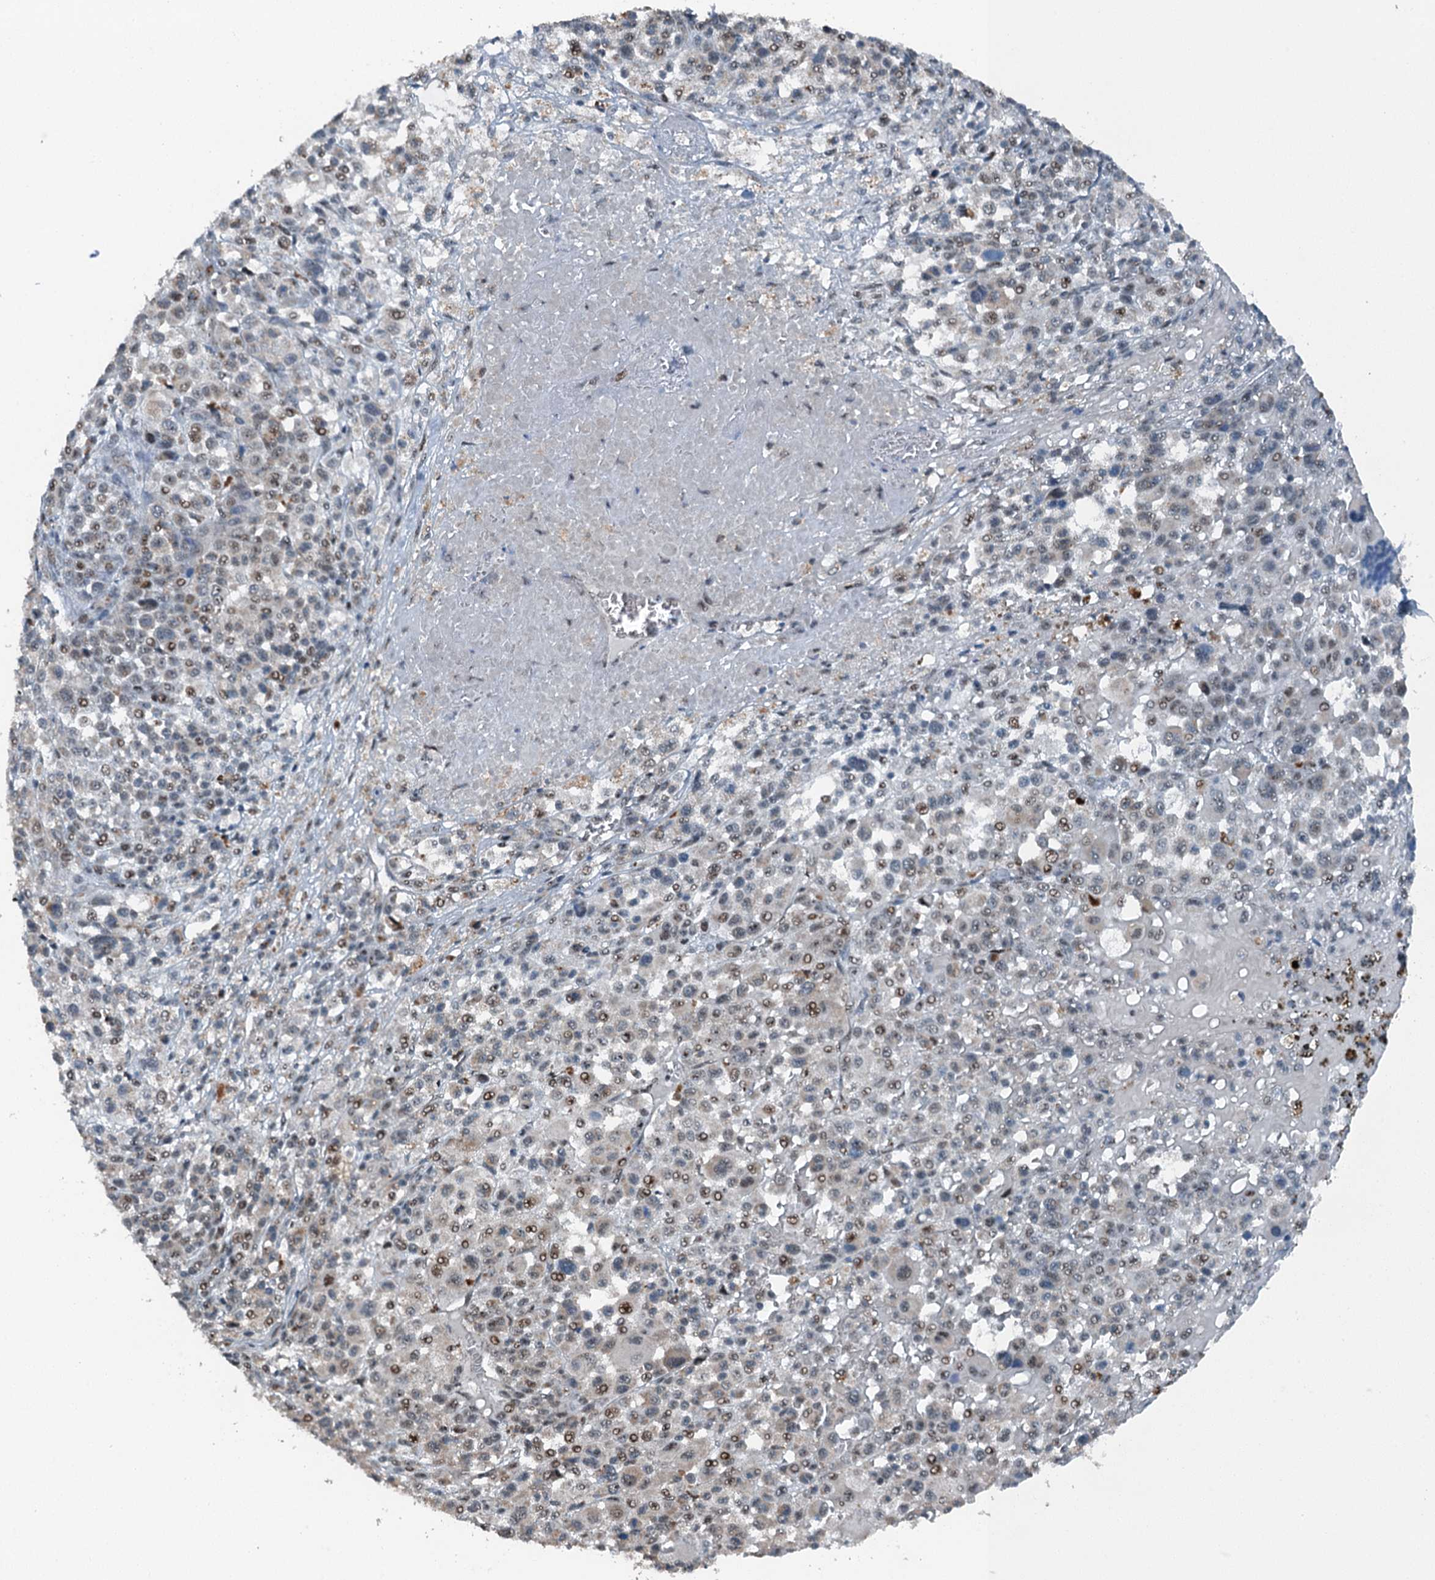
{"staining": {"intensity": "moderate", "quantity": "25%-75%", "location": "nuclear"}, "tissue": "melanoma", "cell_type": "Tumor cells", "image_type": "cancer", "snomed": [{"axis": "morphology", "description": "Malignant melanoma, Metastatic site"}, {"axis": "topography", "description": "Skin"}], "caption": "A histopathology image of human melanoma stained for a protein reveals moderate nuclear brown staining in tumor cells.", "gene": "BMERB1", "patient": {"sex": "female", "age": 74}}